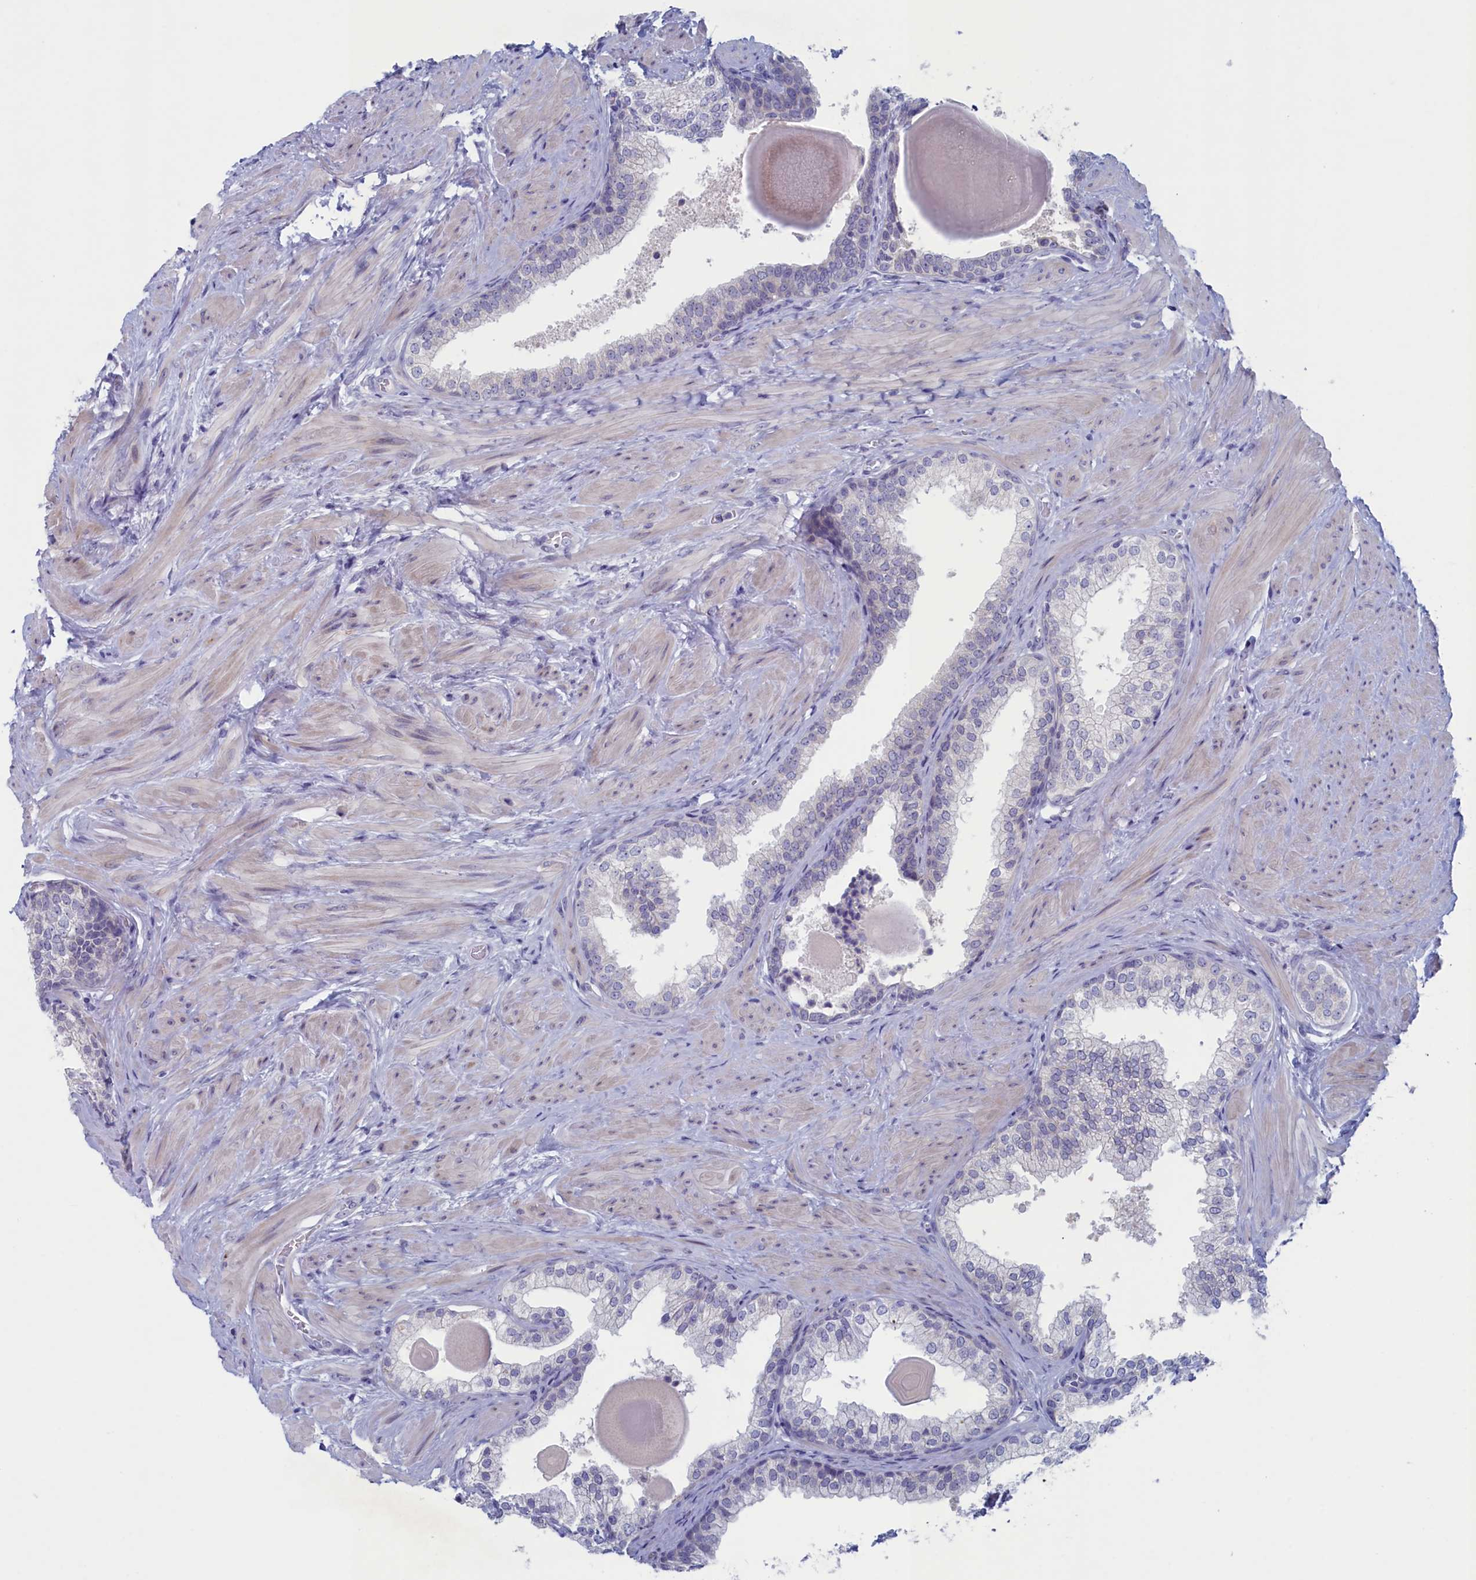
{"staining": {"intensity": "negative", "quantity": "none", "location": "none"}, "tissue": "prostate", "cell_type": "Glandular cells", "image_type": "normal", "snomed": [{"axis": "morphology", "description": "Normal tissue, NOS"}, {"axis": "topography", "description": "Prostate"}], "caption": "This is an immunohistochemistry (IHC) image of benign human prostate. There is no expression in glandular cells.", "gene": "WDR76", "patient": {"sex": "male", "age": 48}}